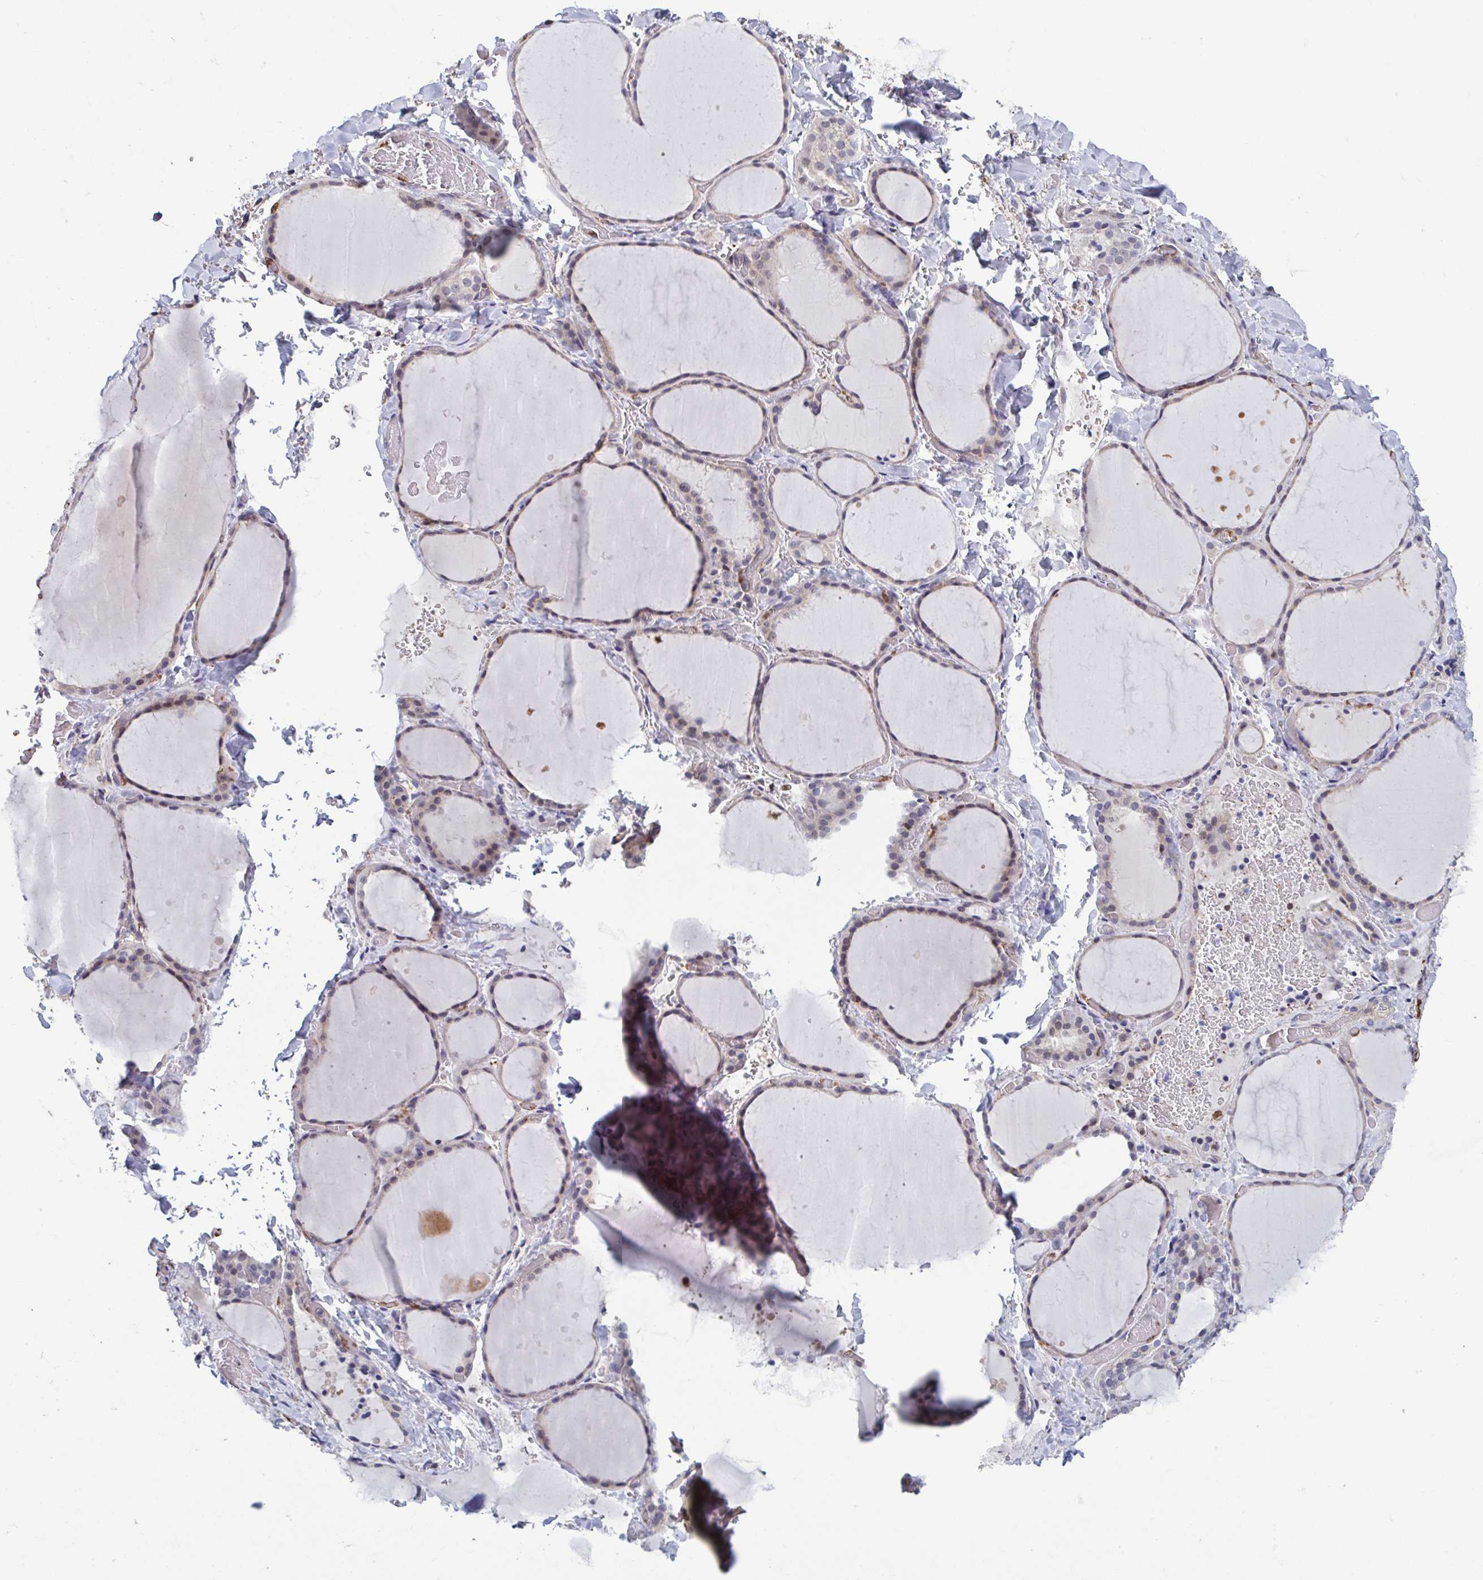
{"staining": {"intensity": "weak", "quantity": "<25%", "location": "cytoplasmic/membranous"}, "tissue": "thyroid gland", "cell_type": "Glandular cells", "image_type": "normal", "snomed": [{"axis": "morphology", "description": "Normal tissue, NOS"}, {"axis": "topography", "description": "Thyroid gland"}], "caption": "Immunohistochemistry (IHC) of unremarkable thyroid gland exhibits no expression in glandular cells.", "gene": "LRRC38", "patient": {"sex": "female", "age": 36}}